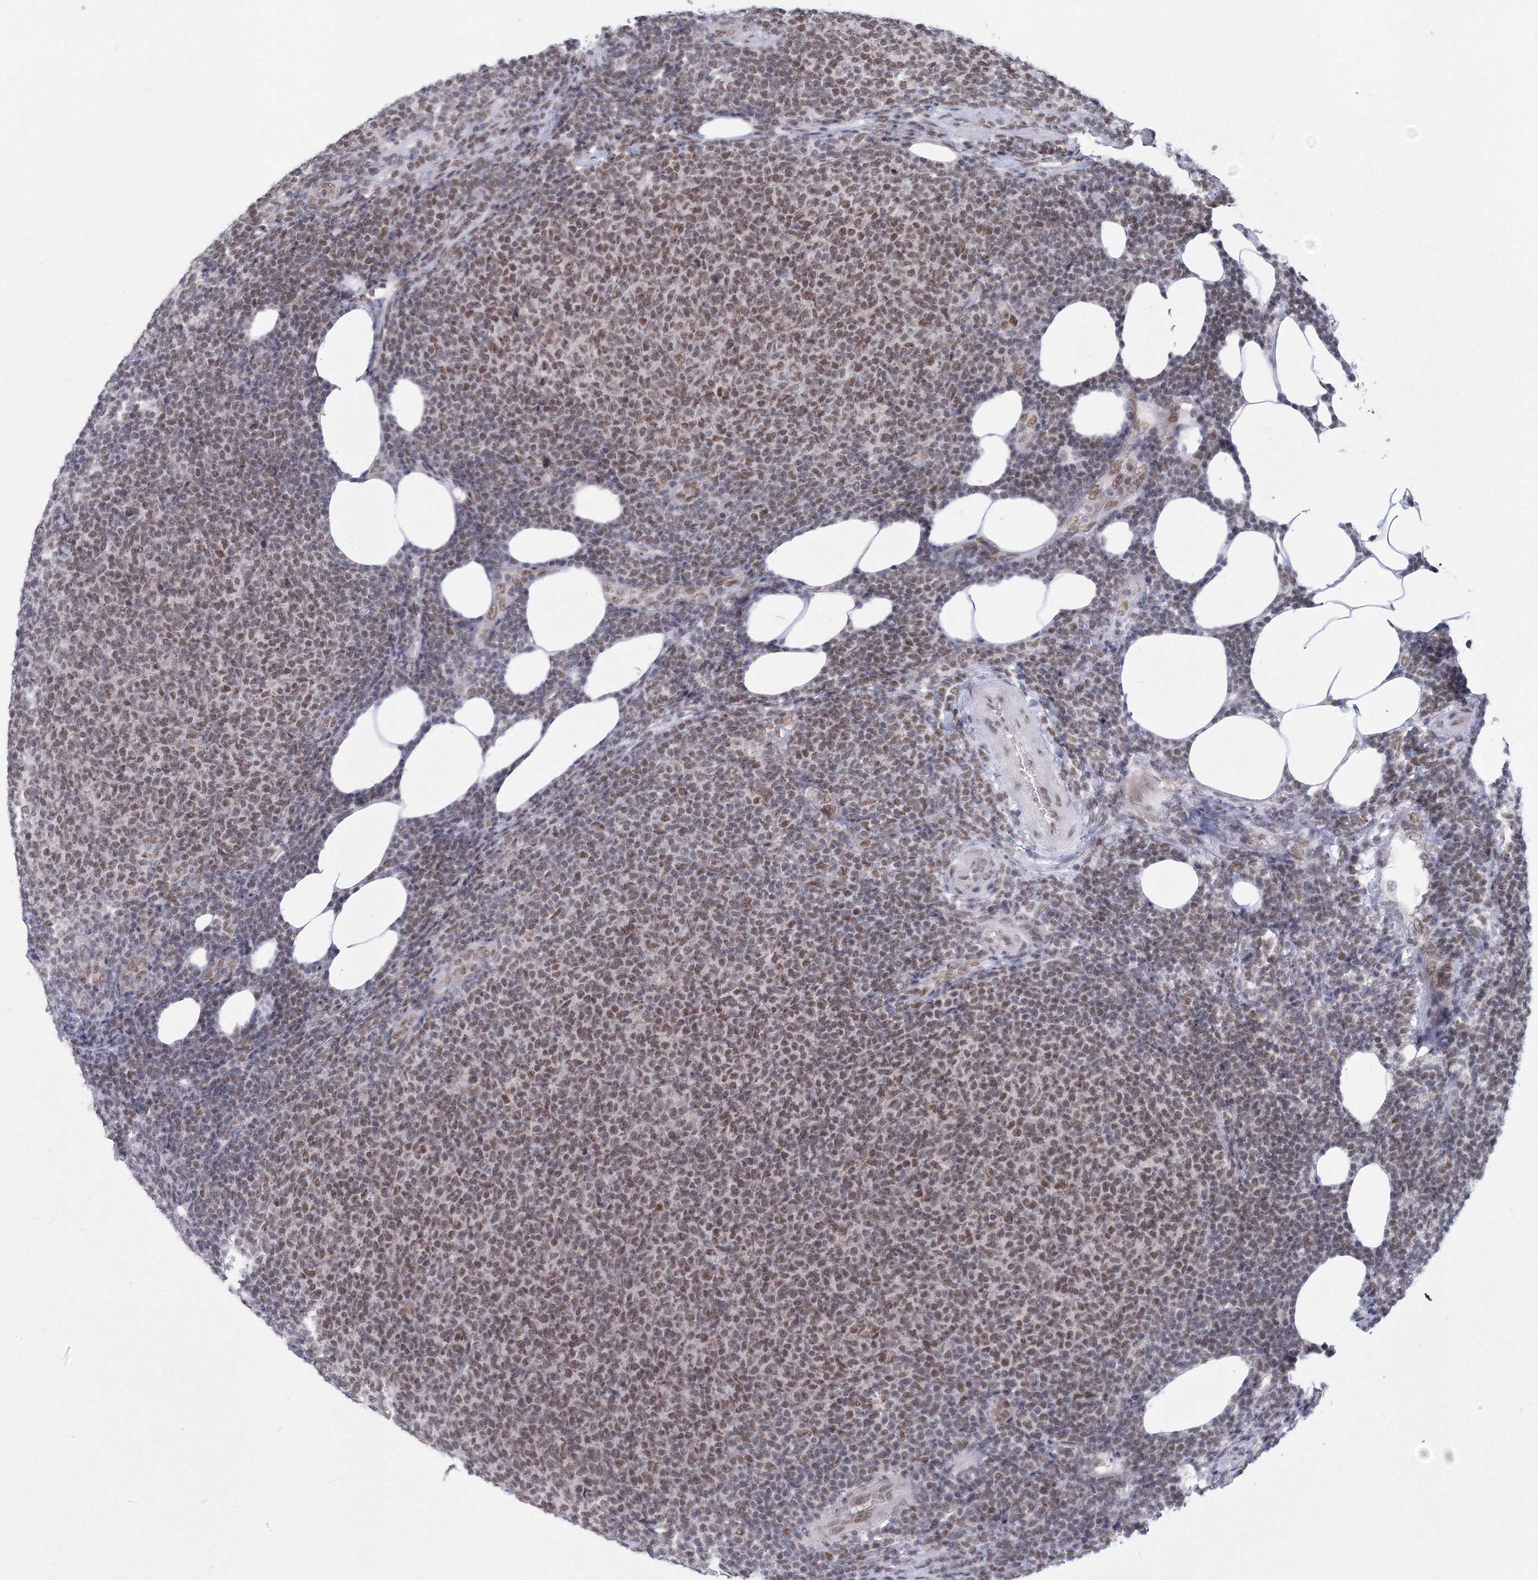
{"staining": {"intensity": "moderate", "quantity": "25%-75%", "location": "nuclear"}, "tissue": "lymphoma", "cell_type": "Tumor cells", "image_type": "cancer", "snomed": [{"axis": "morphology", "description": "Malignant lymphoma, non-Hodgkin's type, Low grade"}, {"axis": "topography", "description": "Lymph node"}], "caption": "Tumor cells reveal medium levels of moderate nuclear positivity in approximately 25%-75% of cells in lymphoma. (IHC, brightfield microscopy, high magnification).", "gene": "SF3B6", "patient": {"sex": "male", "age": 66}}